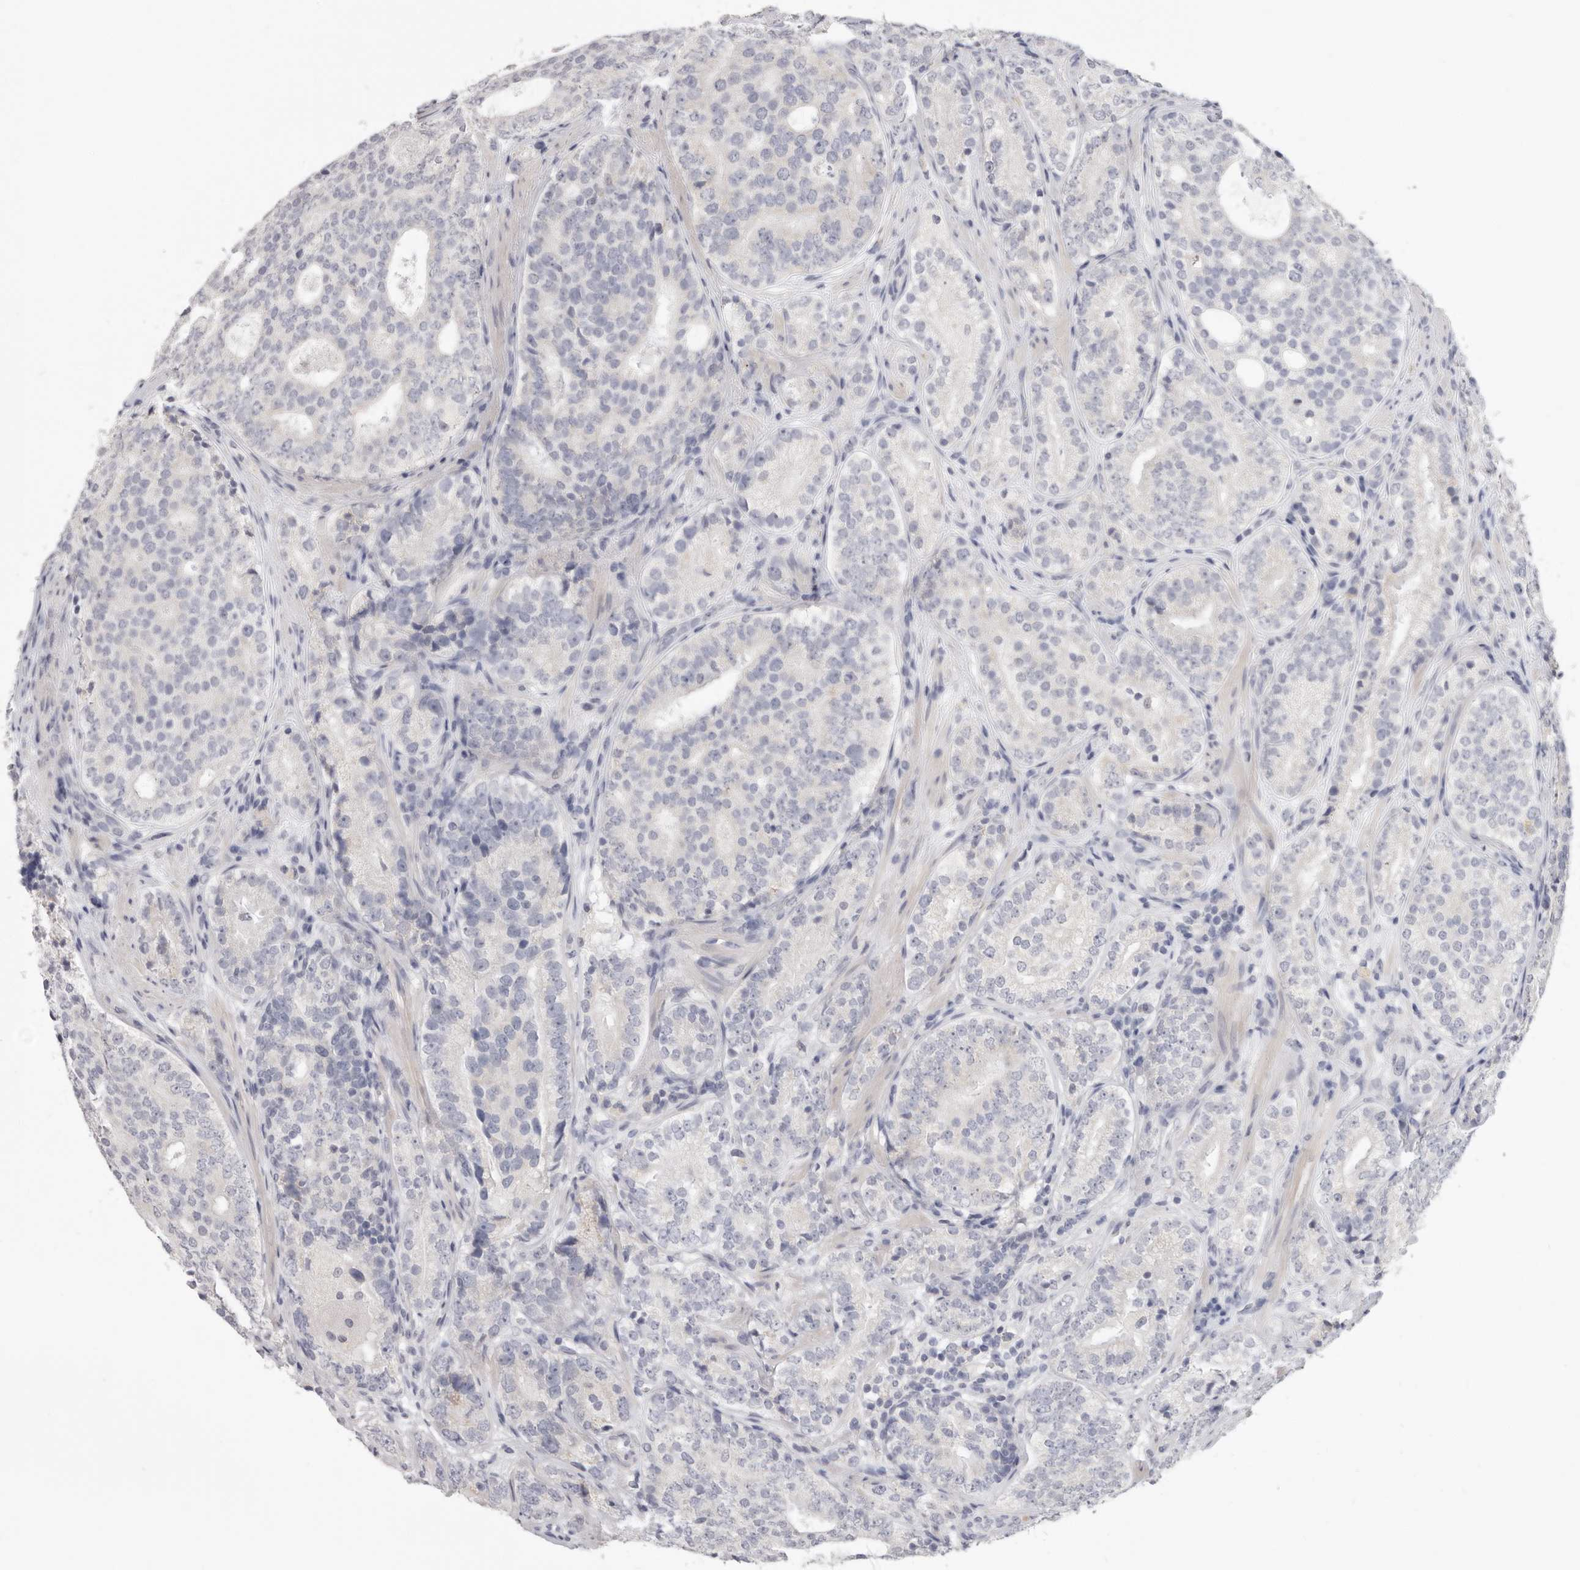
{"staining": {"intensity": "negative", "quantity": "none", "location": "none"}, "tissue": "prostate cancer", "cell_type": "Tumor cells", "image_type": "cancer", "snomed": [{"axis": "morphology", "description": "Adenocarcinoma, High grade"}, {"axis": "topography", "description": "Prostate"}], "caption": "Micrograph shows no significant protein positivity in tumor cells of prostate cancer.", "gene": "XIRP1", "patient": {"sex": "male", "age": 56}}